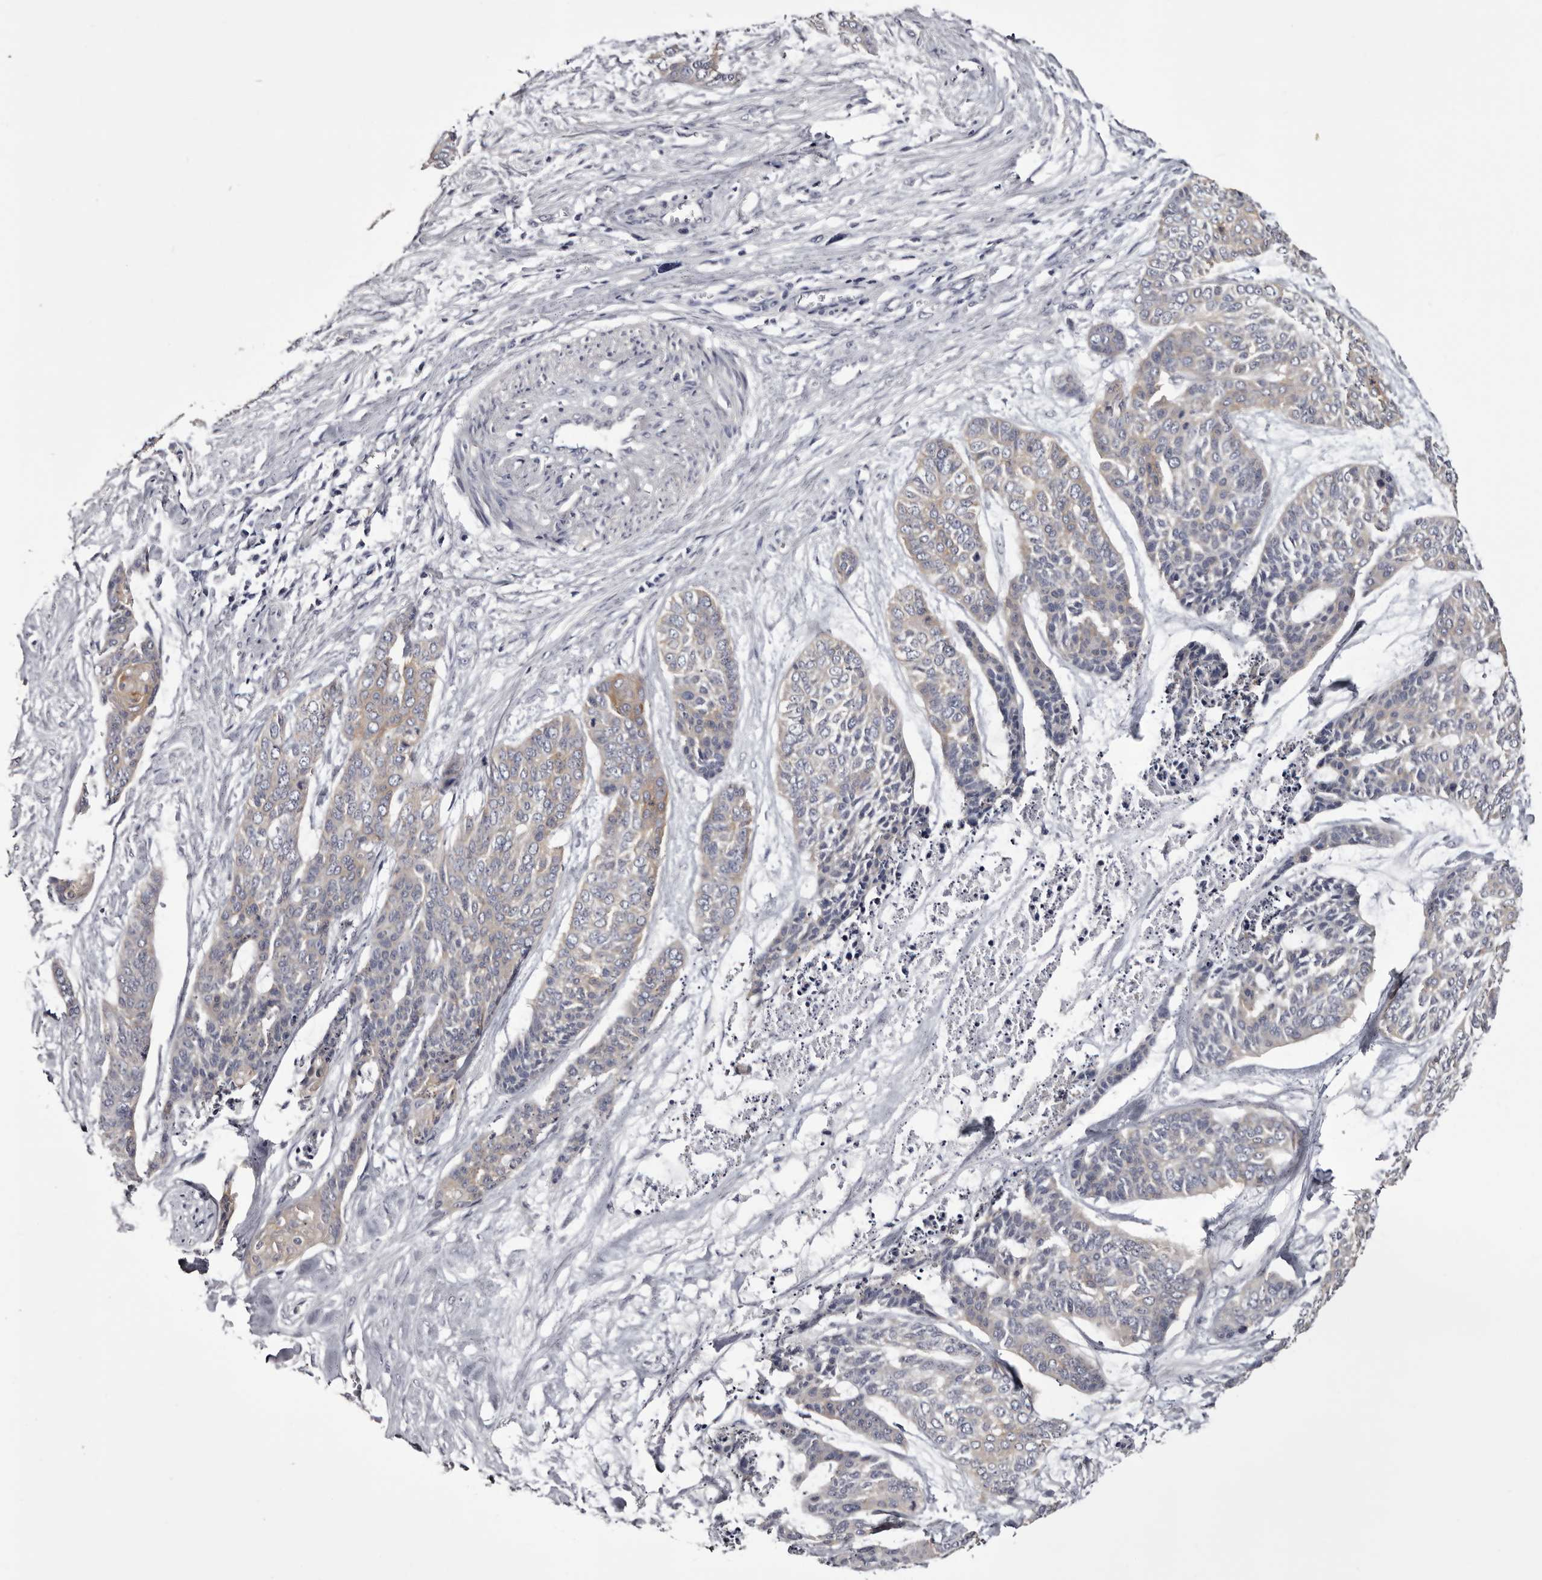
{"staining": {"intensity": "weak", "quantity": "<25%", "location": "cytoplasmic/membranous"}, "tissue": "skin cancer", "cell_type": "Tumor cells", "image_type": "cancer", "snomed": [{"axis": "morphology", "description": "Basal cell carcinoma"}, {"axis": "topography", "description": "Skin"}], "caption": "Tumor cells are negative for protein expression in human skin cancer.", "gene": "LAD1", "patient": {"sex": "female", "age": 64}}